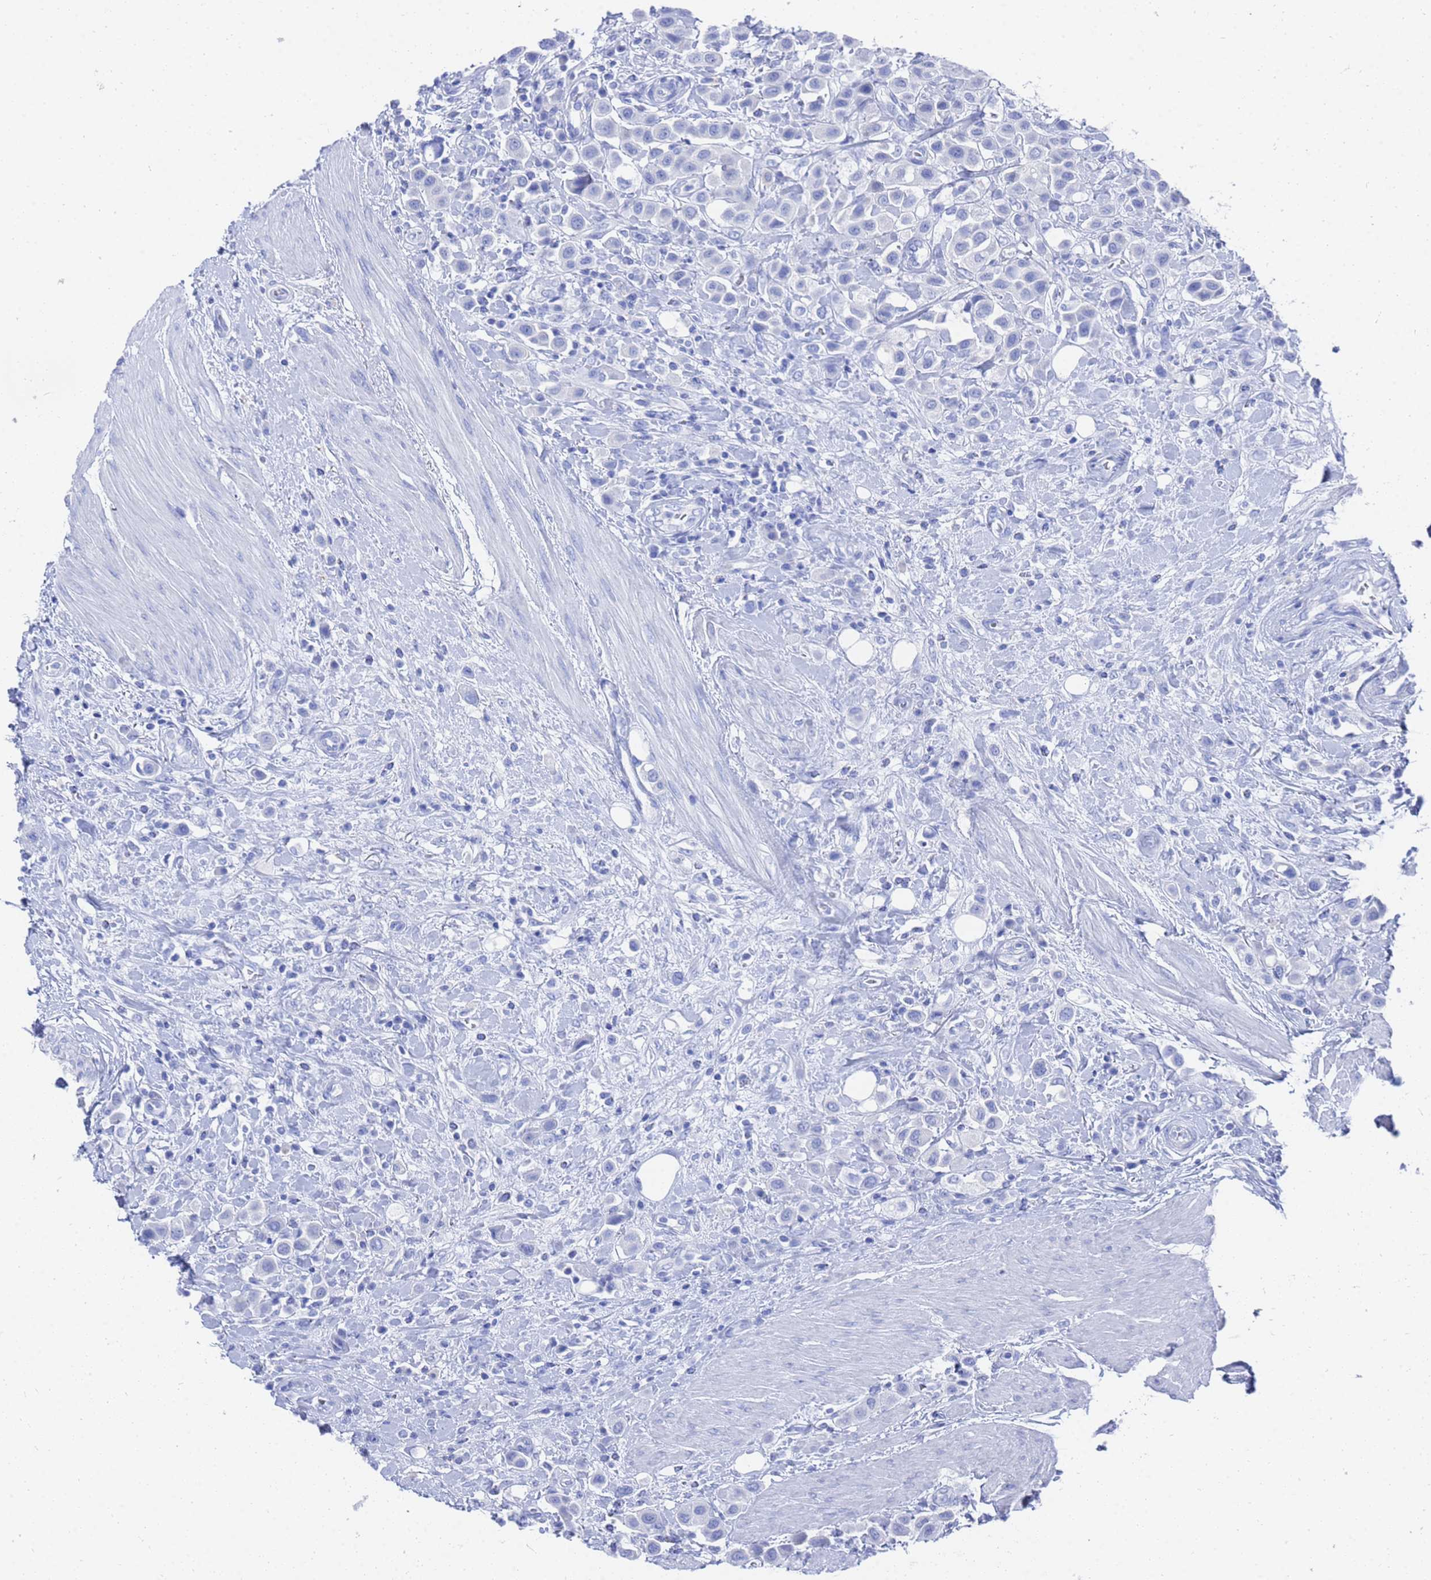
{"staining": {"intensity": "negative", "quantity": "none", "location": "none"}, "tissue": "urothelial cancer", "cell_type": "Tumor cells", "image_type": "cancer", "snomed": [{"axis": "morphology", "description": "Urothelial carcinoma, High grade"}, {"axis": "topography", "description": "Urinary bladder"}], "caption": "The image displays no significant positivity in tumor cells of high-grade urothelial carcinoma.", "gene": "GGT1", "patient": {"sex": "male", "age": 50}}